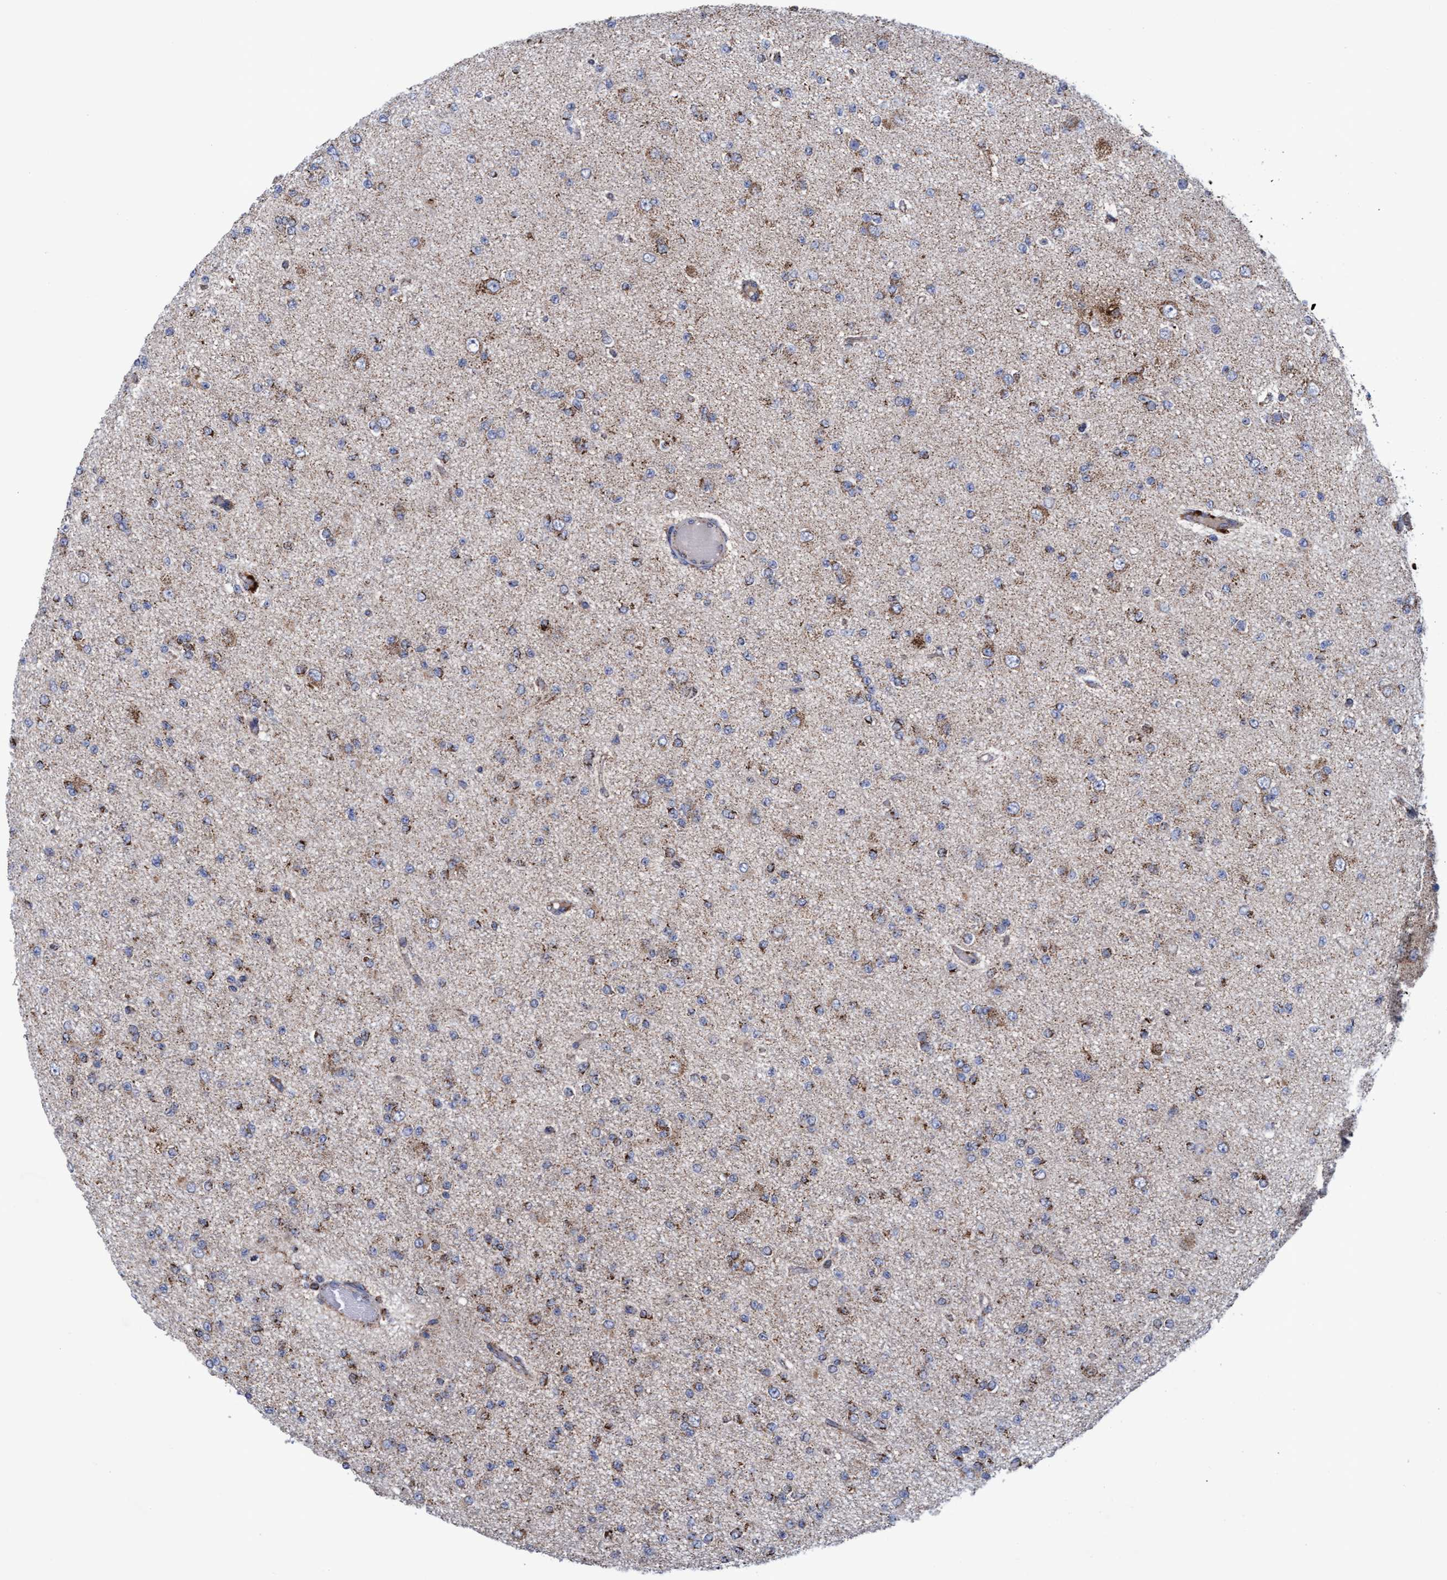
{"staining": {"intensity": "moderate", "quantity": ">75%", "location": "cytoplasmic/membranous"}, "tissue": "glioma", "cell_type": "Tumor cells", "image_type": "cancer", "snomed": [{"axis": "morphology", "description": "Glioma, malignant, Low grade"}, {"axis": "topography", "description": "Brain"}], "caption": "IHC histopathology image of neoplastic tissue: human glioma stained using immunohistochemistry (IHC) reveals medium levels of moderate protein expression localized specifically in the cytoplasmic/membranous of tumor cells, appearing as a cytoplasmic/membranous brown color.", "gene": "MRPL38", "patient": {"sex": "female", "age": 22}}